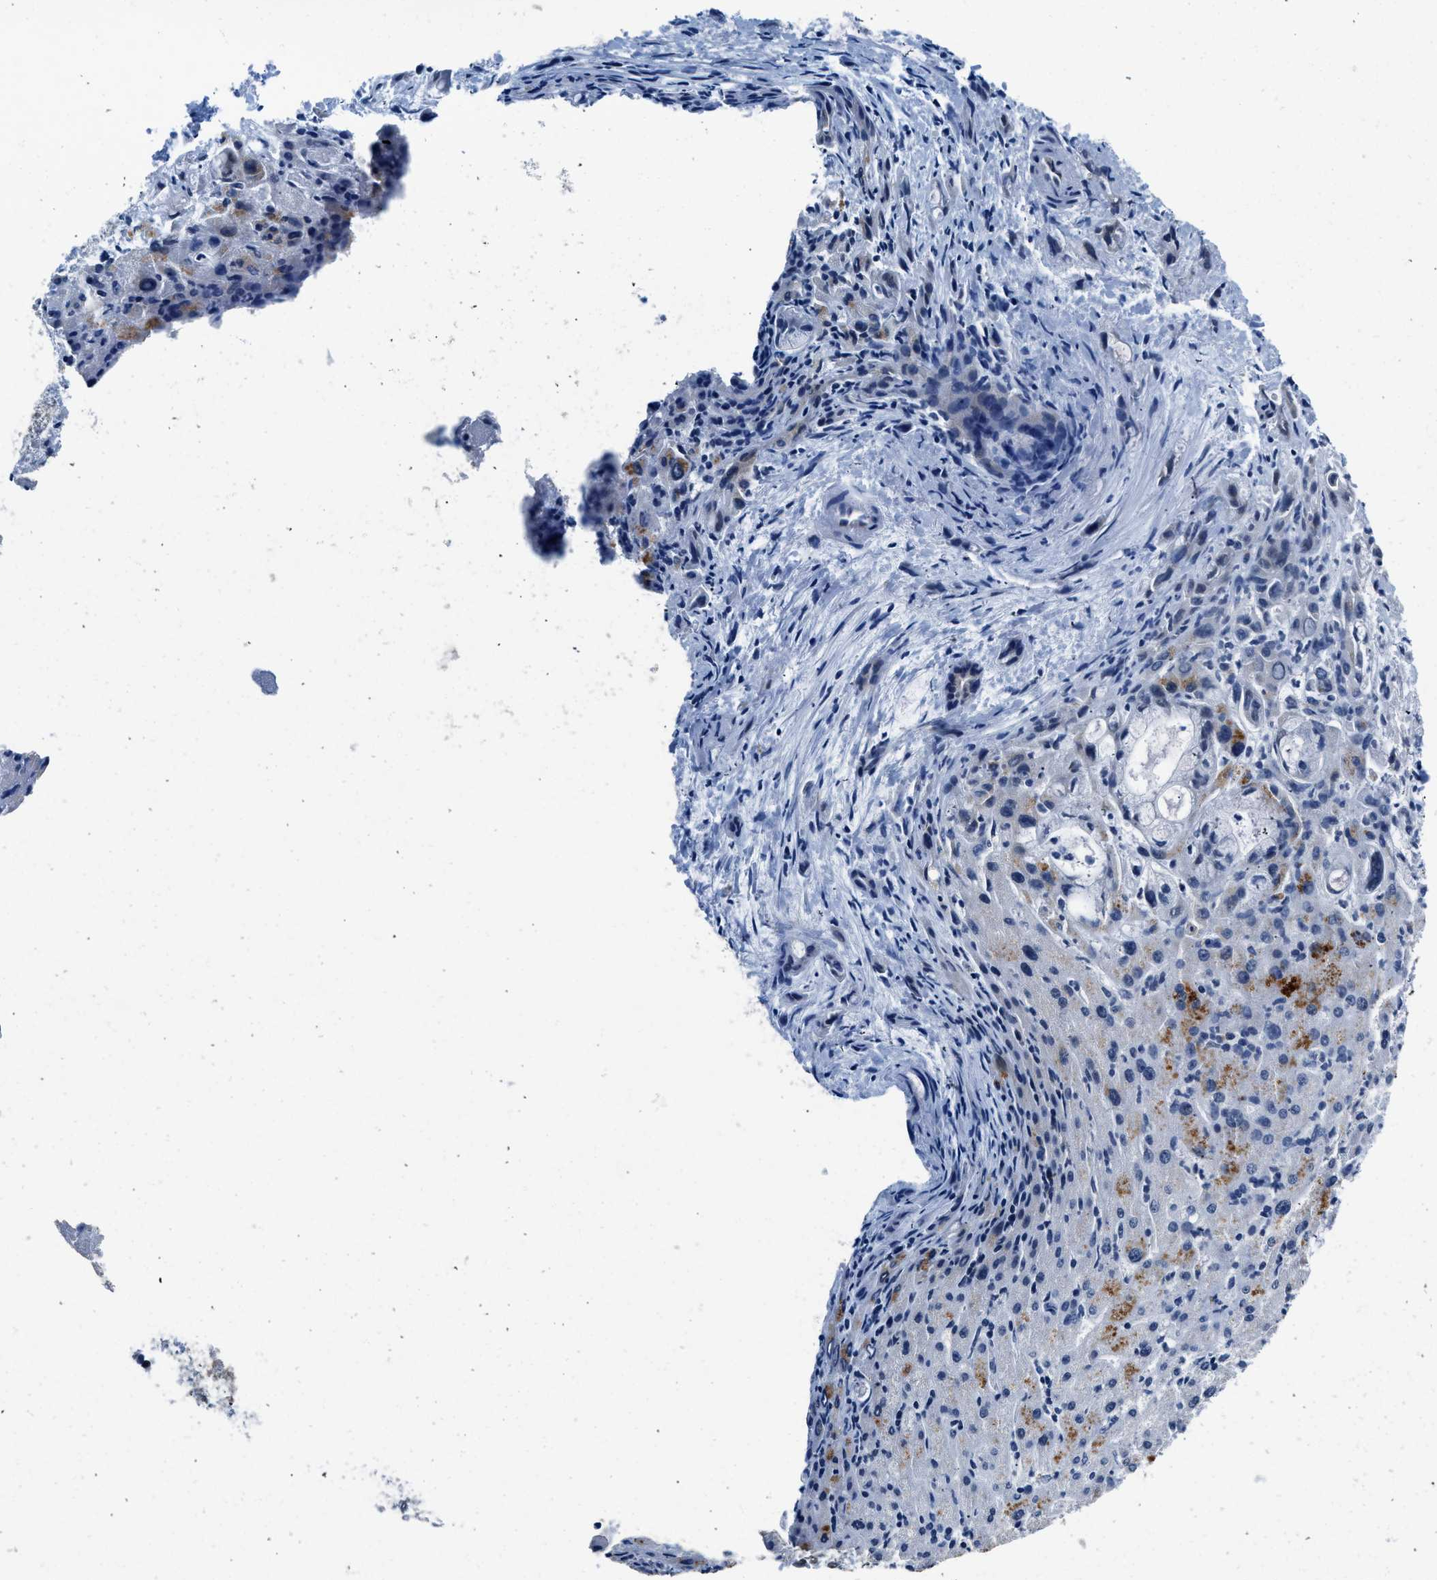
{"staining": {"intensity": "negative", "quantity": "none", "location": "none"}, "tissue": "liver cancer", "cell_type": "Tumor cells", "image_type": "cancer", "snomed": [{"axis": "morphology", "description": "Cholangiocarcinoma"}, {"axis": "topography", "description": "Liver"}], "caption": "This is a histopathology image of immunohistochemistry (IHC) staining of liver cancer, which shows no positivity in tumor cells.", "gene": "PA2G4", "patient": {"sex": "female", "age": 72}}